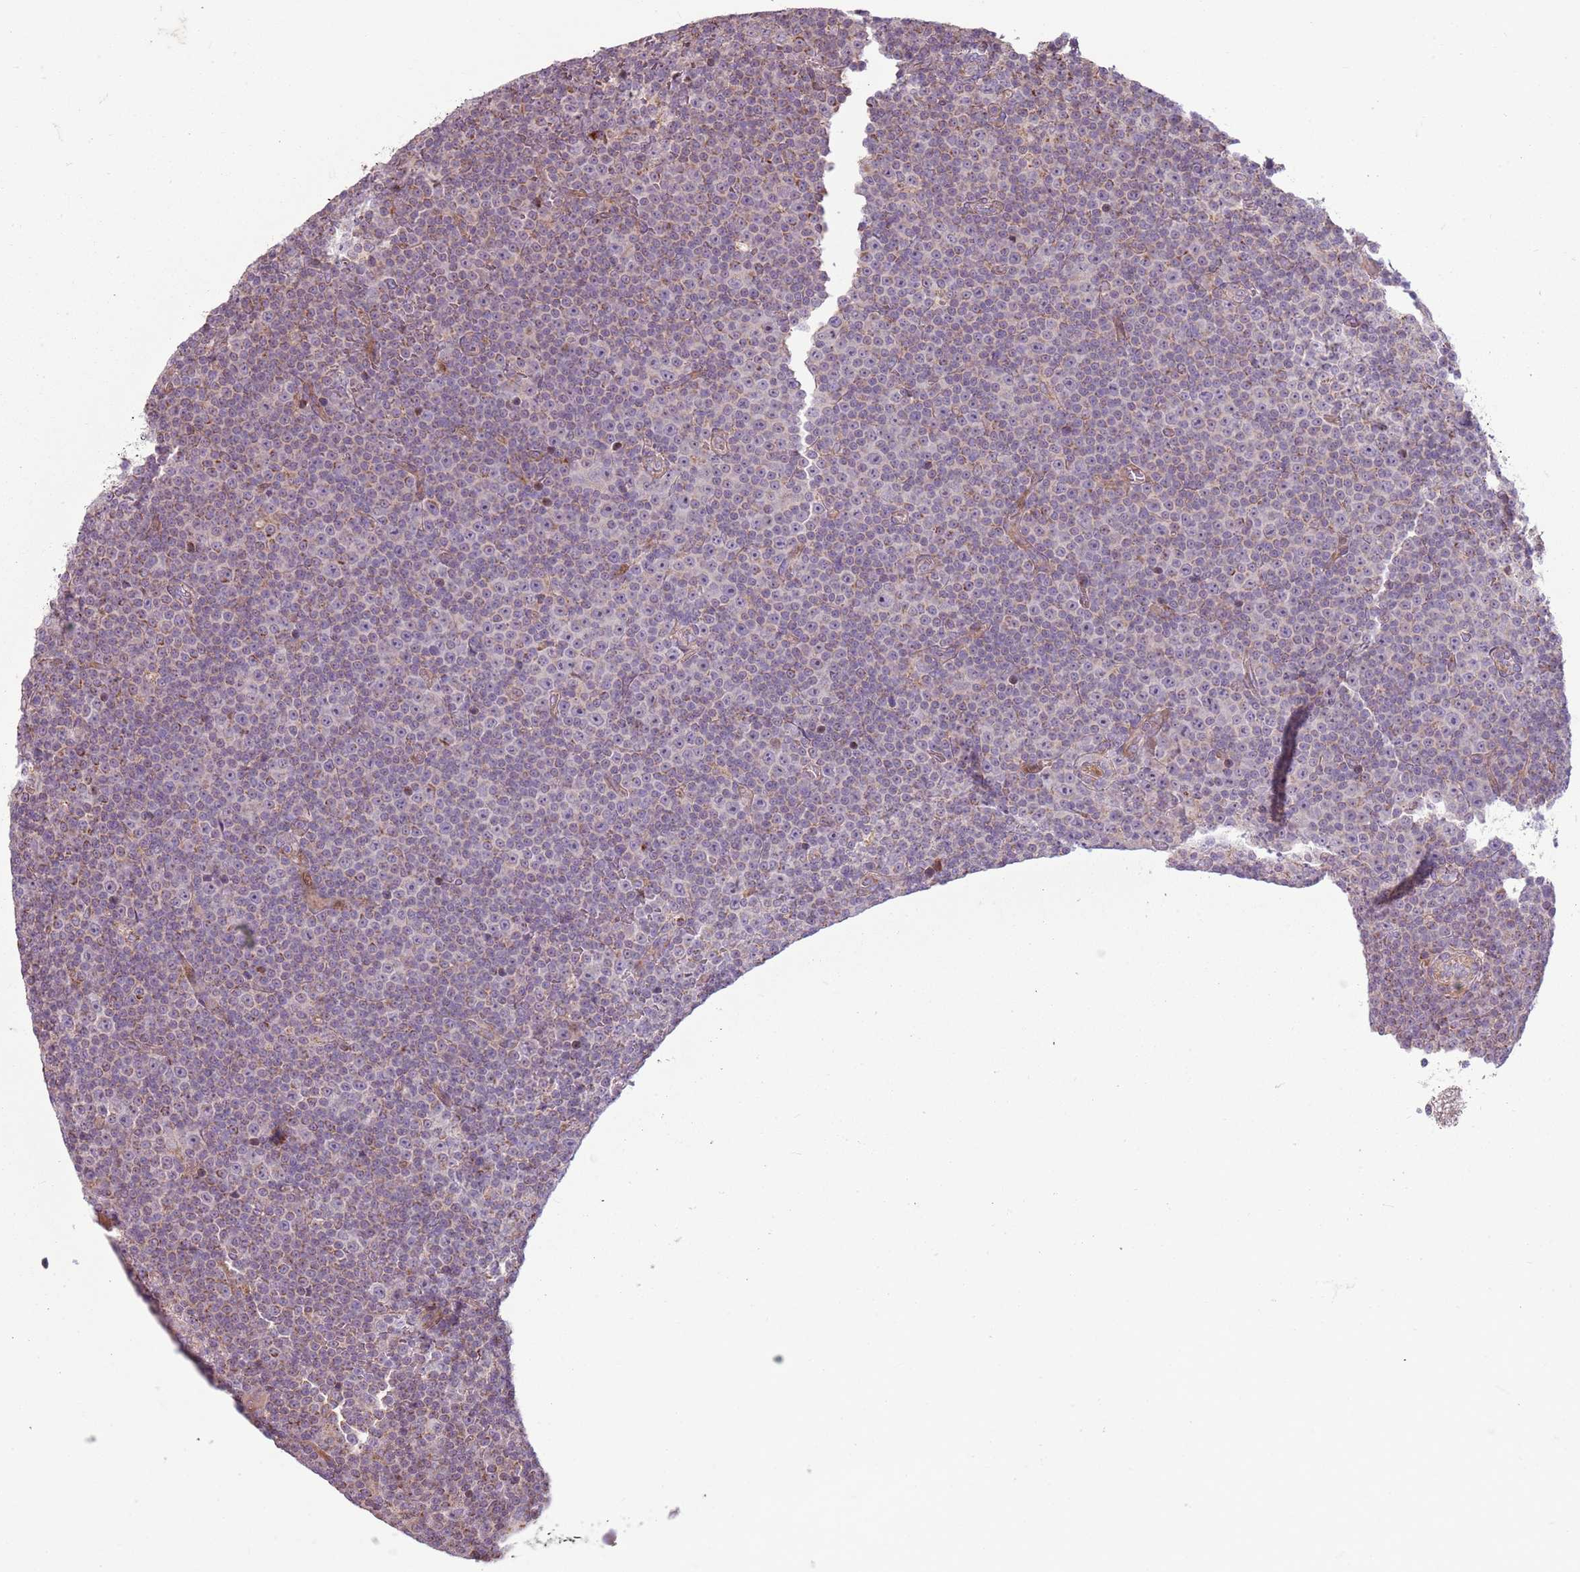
{"staining": {"intensity": "weak", "quantity": "<25%", "location": "cytoplasmic/membranous"}, "tissue": "lymphoma", "cell_type": "Tumor cells", "image_type": "cancer", "snomed": [{"axis": "morphology", "description": "Malignant lymphoma, non-Hodgkin's type, Low grade"}, {"axis": "topography", "description": "Lymph node"}], "caption": "Human low-grade malignant lymphoma, non-Hodgkin's type stained for a protein using IHC reveals no expression in tumor cells.", "gene": "ZNF530", "patient": {"sex": "female", "age": 67}}